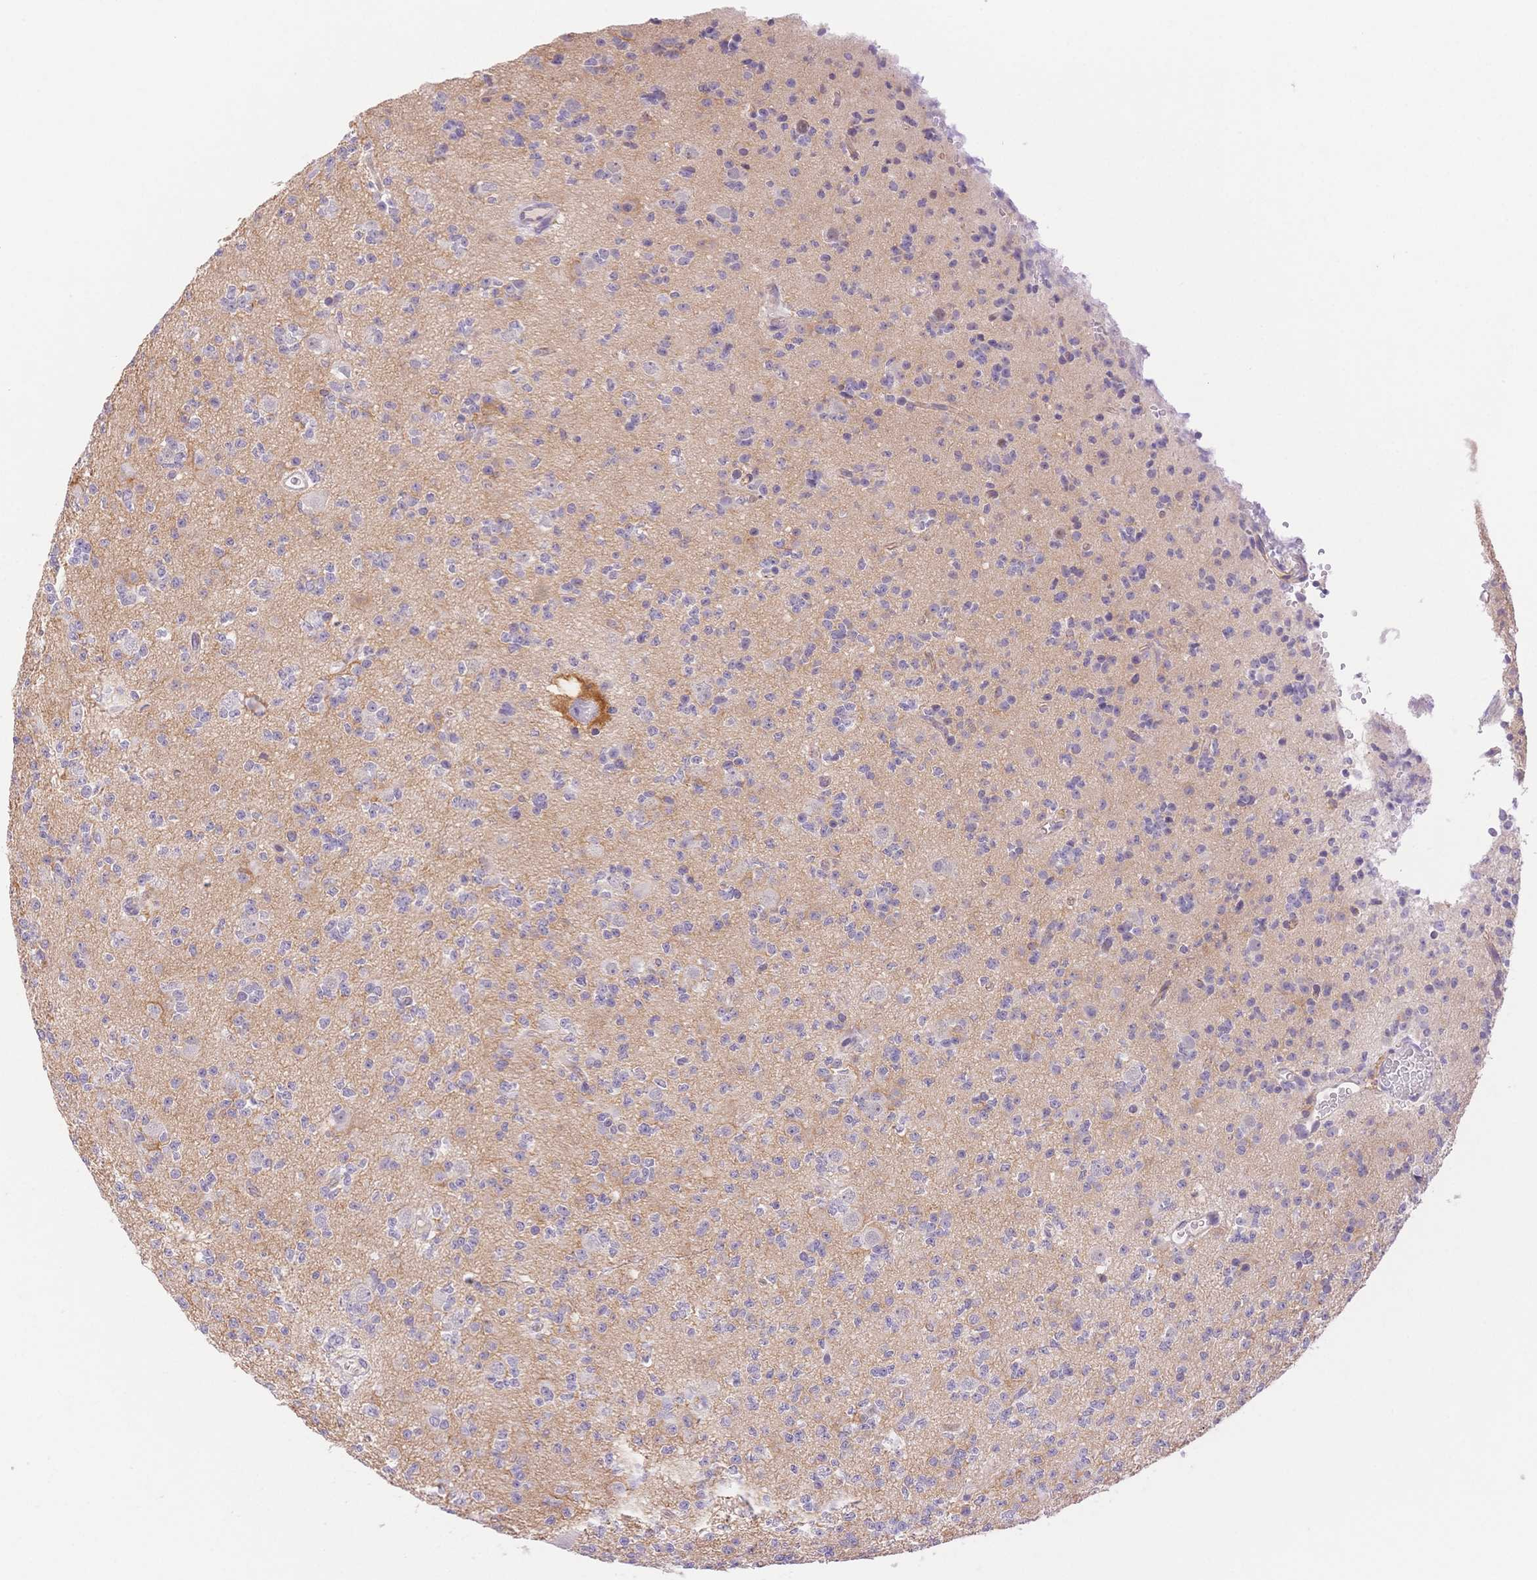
{"staining": {"intensity": "negative", "quantity": "none", "location": "none"}, "tissue": "glioma", "cell_type": "Tumor cells", "image_type": "cancer", "snomed": [{"axis": "morphology", "description": "Glioma, malignant, High grade"}, {"axis": "topography", "description": "Brain"}], "caption": "The immunohistochemistry photomicrograph has no significant expression in tumor cells of glioma tissue. The staining is performed using DAB brown chromogen with nuclei counter-stained in using hematoxylin.", "gene": "MYOM1", "patient": {"sex": "male", "age": 36}}